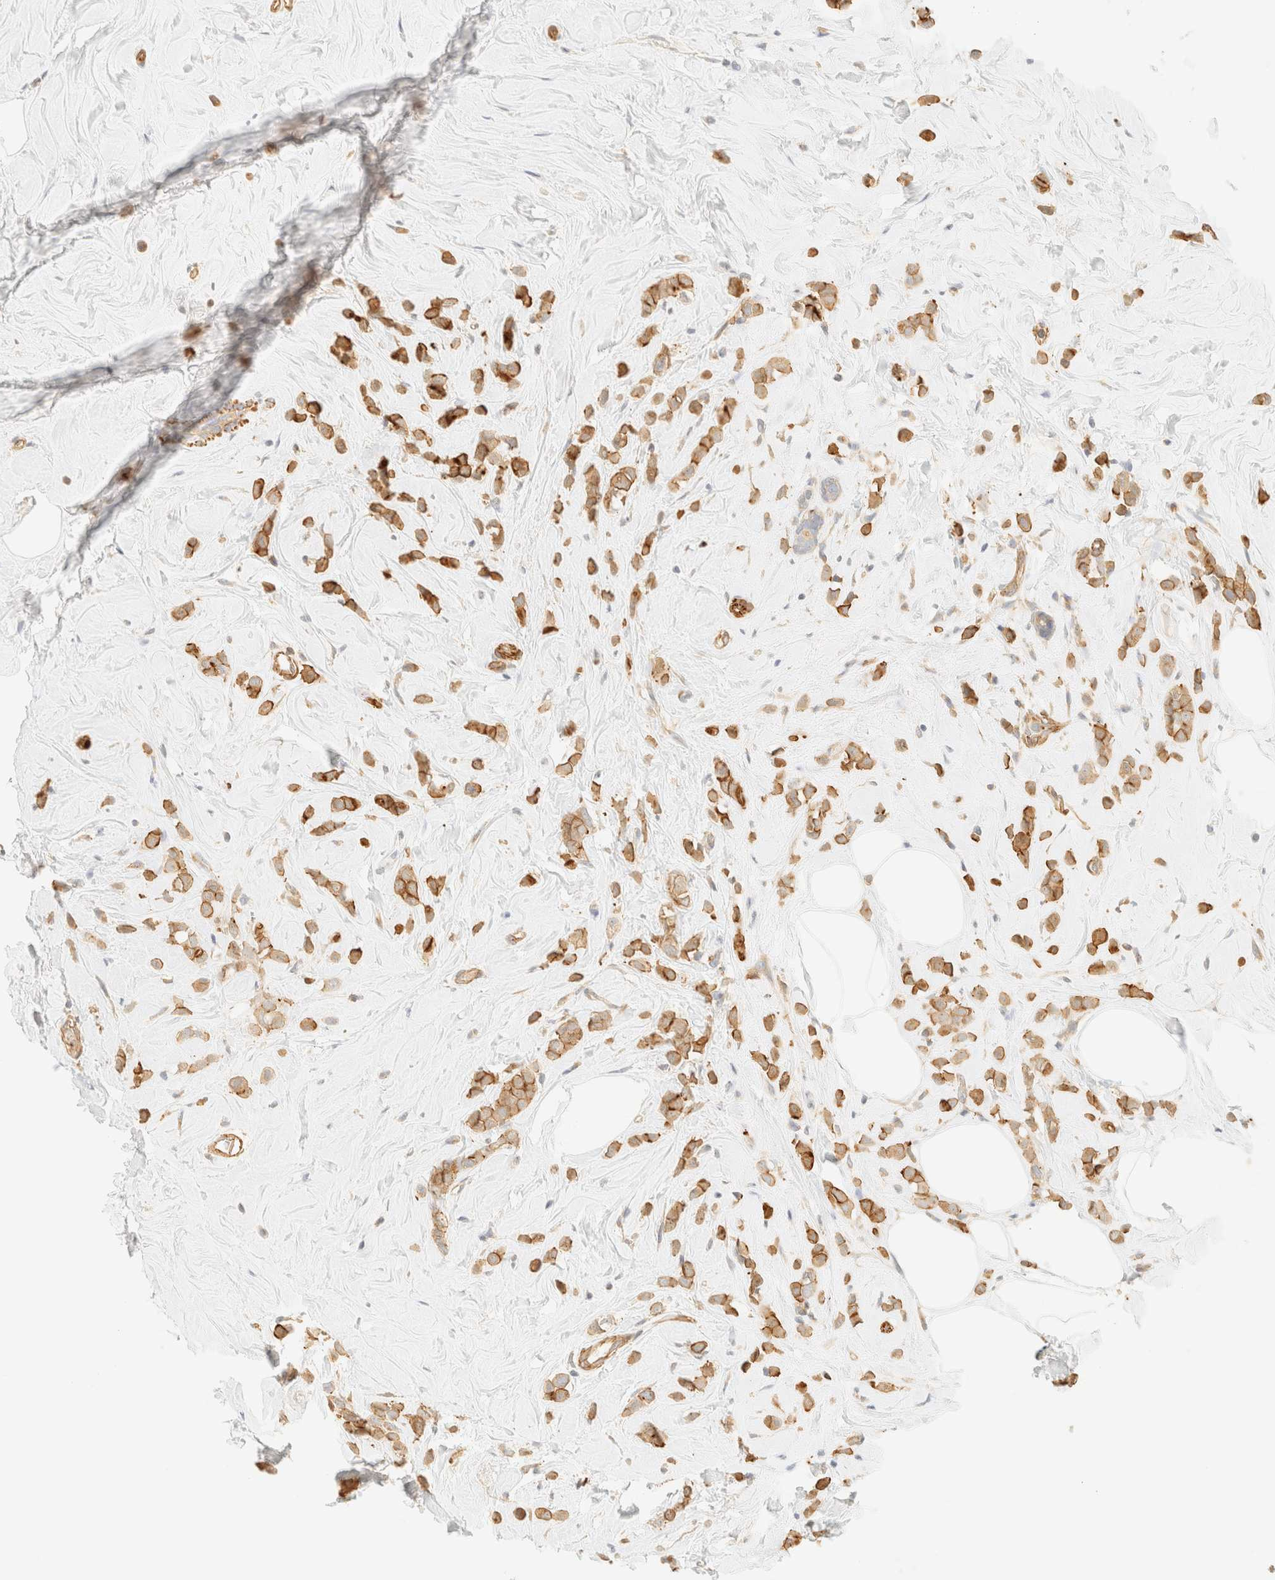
{"staining": {"intensity": "moderate", "quantity": ">75%", "location": "cytoplasmic/membranous"}, "tissue": "breast cancer", "cell_type": "Tumor cells", "image_type": "cancer", "snomed": [{"axis": "morphology", "description": "Lobular carcinoma"}, {"axis": "topography", "description": "Breast"}], "caption": "A photomicrograph of human breast cancer (lobular carcinoma) stained for a protein reveals moderate cytoplasmic/membranous brown staining in tumor cells. Immunohistochemistry stains the protein of interest in brown and the nuclei are stained blue.", "gene": "OTOP2", "patient": {"sex": "female", "age": 47}}